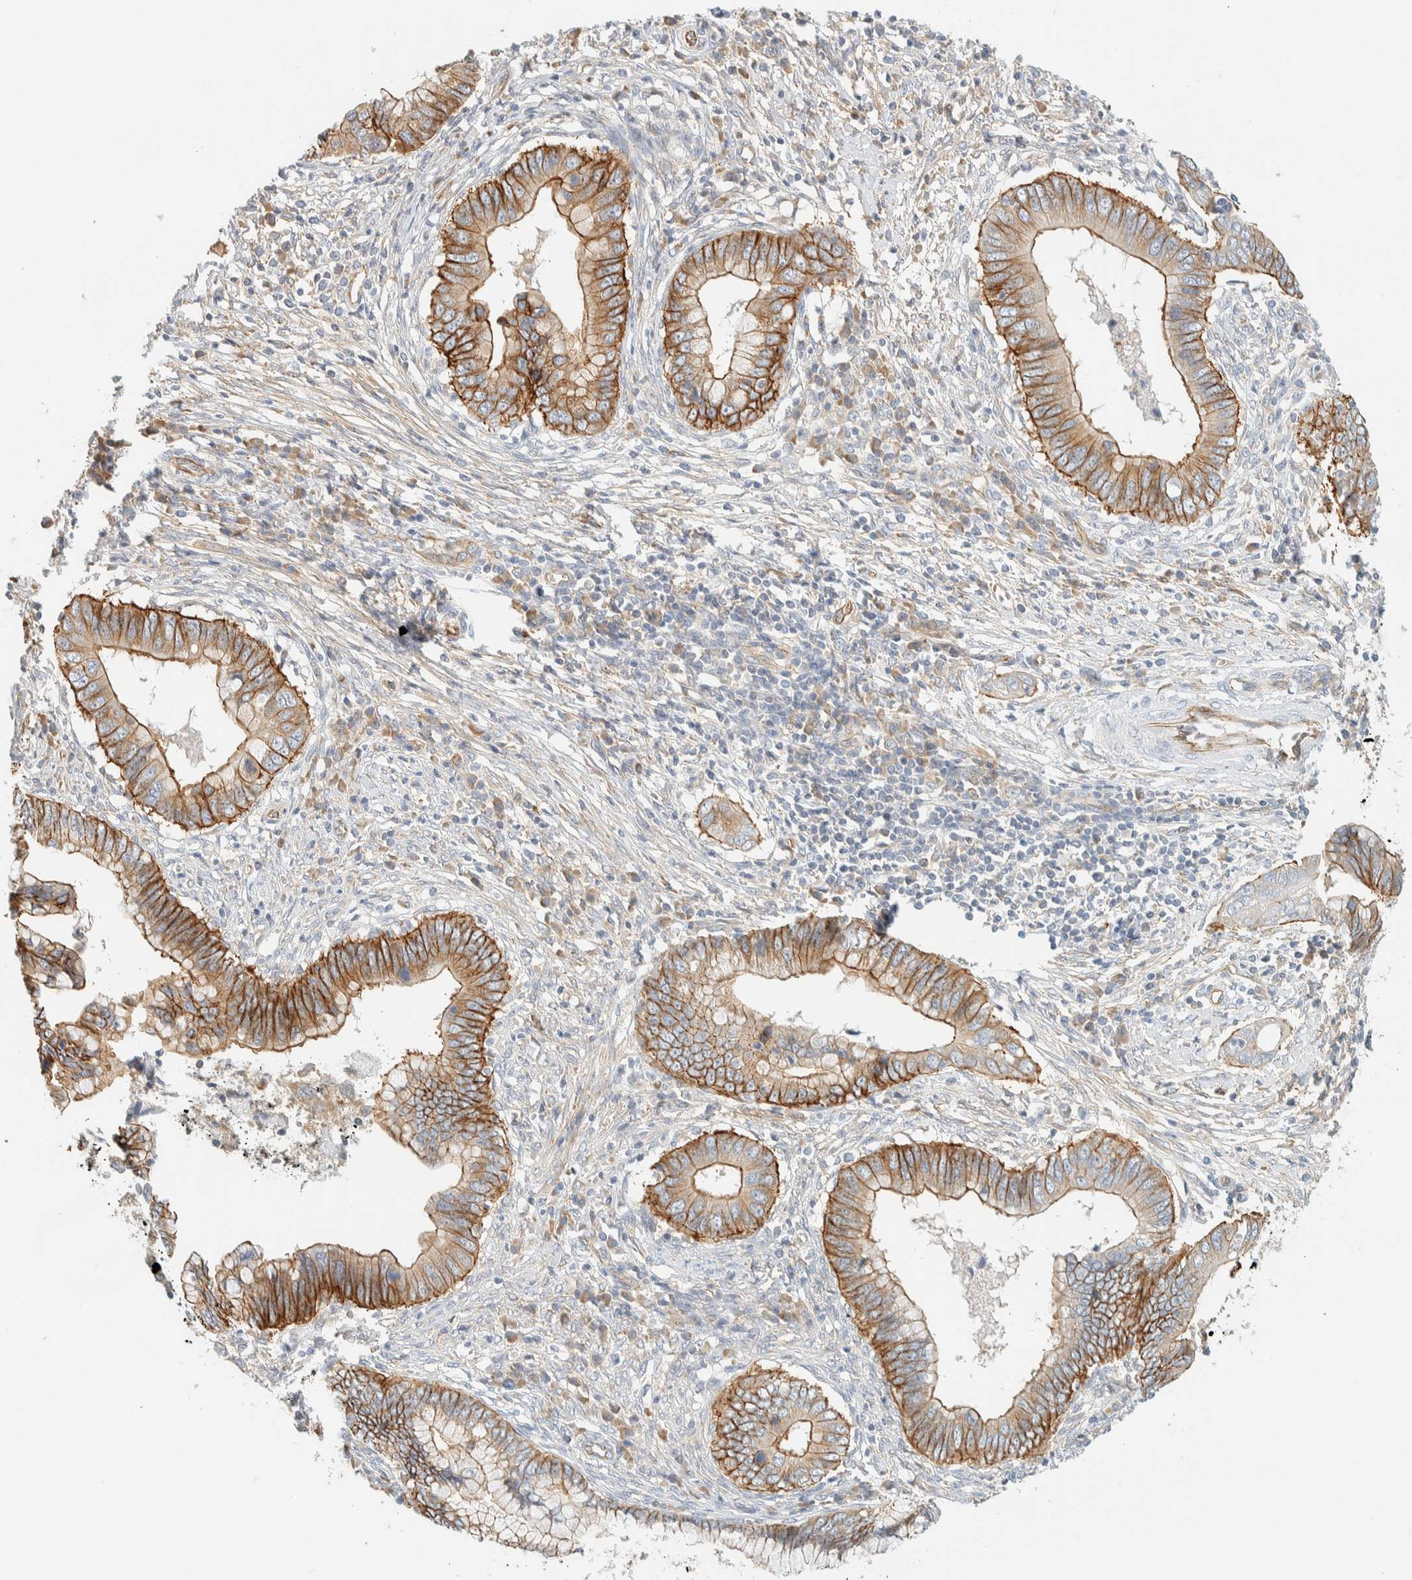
{"staining": {"intensity": "moderate", "quantity": ">75%", "location": "cytoplasmic/membranous"}, "tissue": "cervical cancer", "cell_type": "Tumor cells", "image_type": "cancer", "snomed": [{"axis": "morphology", "description": "Adenocarcinoma, NOS"}, {"axis": "topography", "description": "Cervix"}], "caption": "Human cervical cancer stained with a brown dye displays moderate cytoplasmic/membranous positive positivity in approximately >75% of tumor cells.", "gene": "LIMA1", "patient": {"sex": "female", "age": 44}}